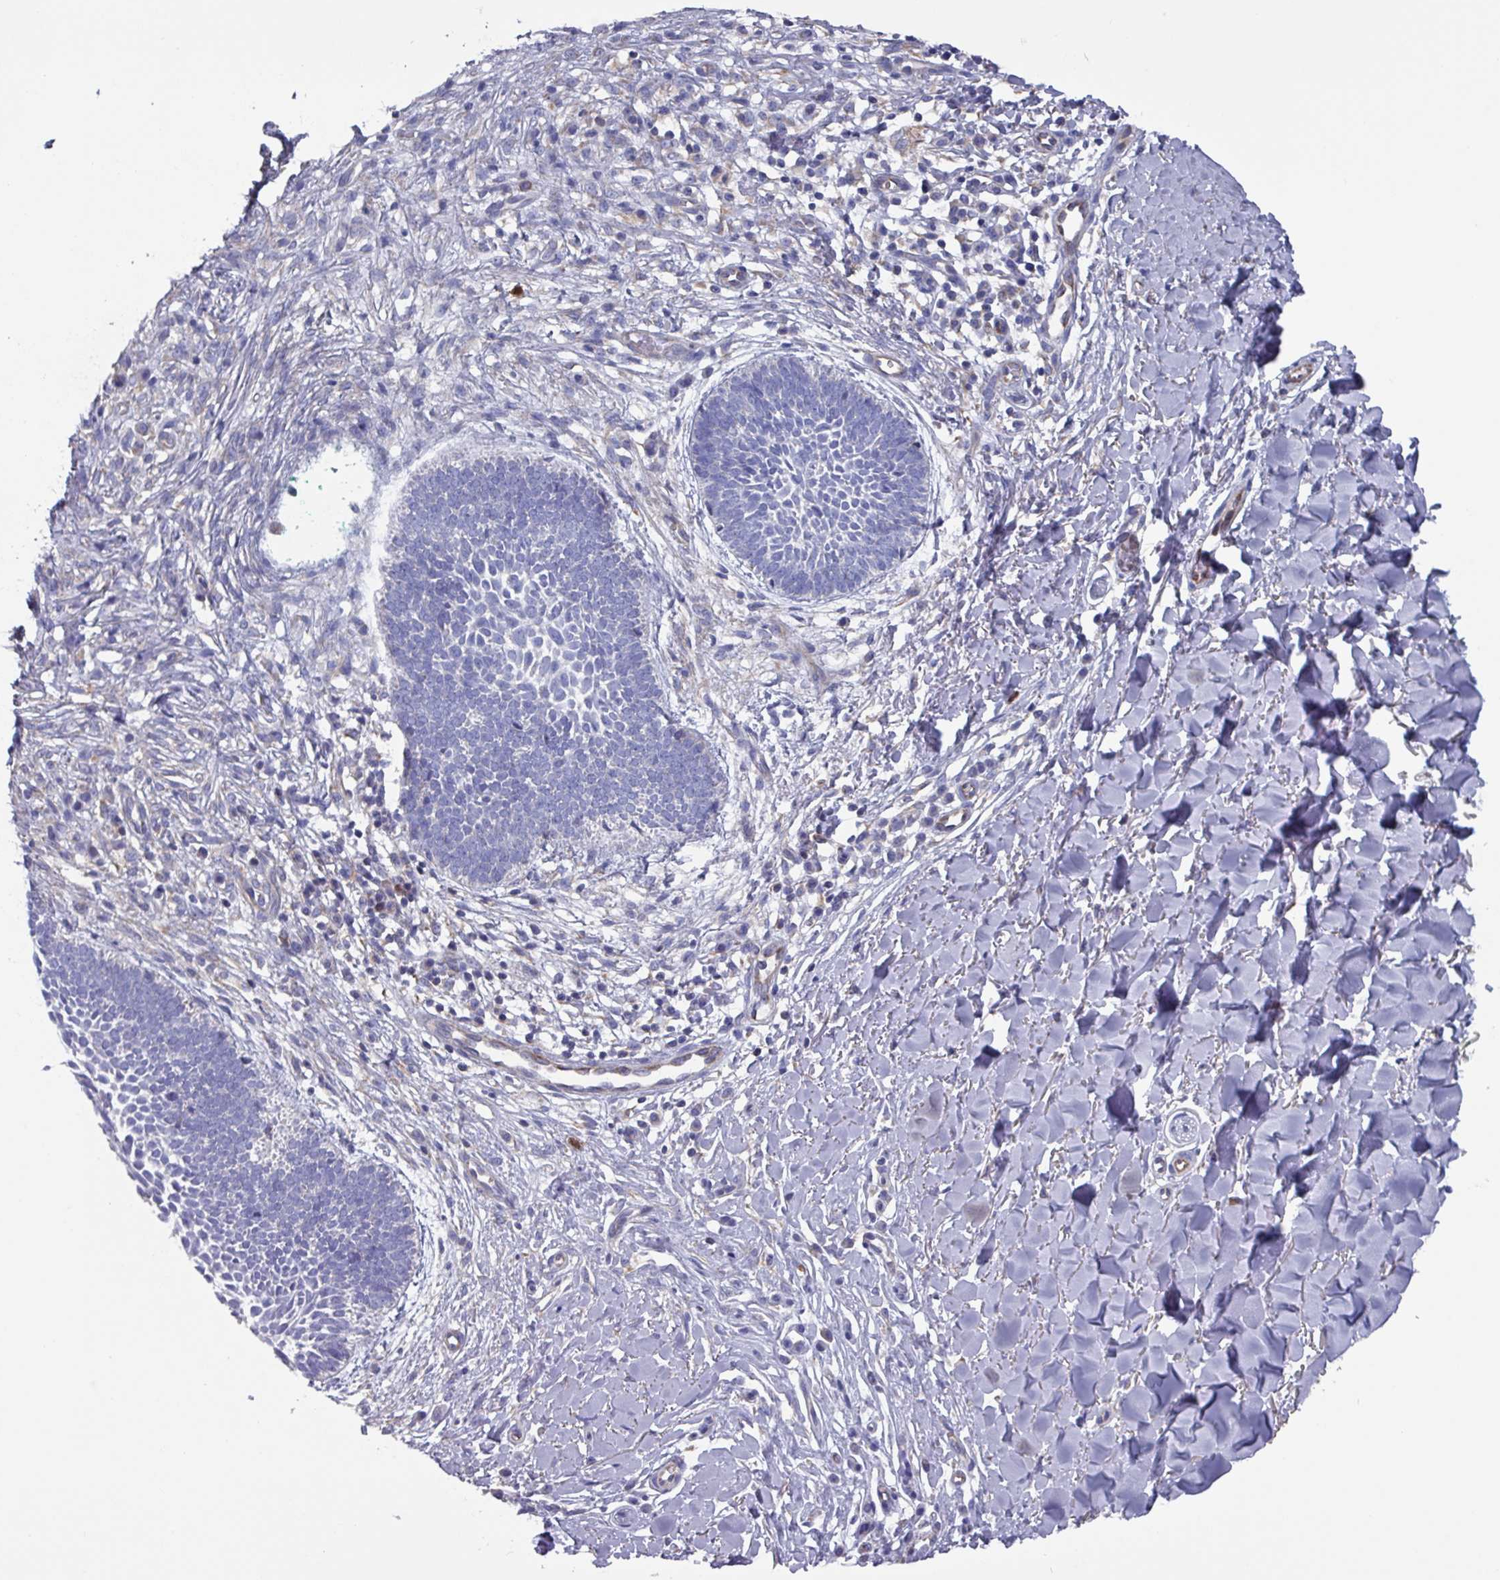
{"staining": {"intensity": "negative", "quantity": "none", "location": "none"}, "tissue": "skin cancer", "cell_type": "Tumor cells", "image_type": "cancer", "snomed": [{"axis": "morphology", "description": "Basal cell carcinoma"}, {"axis": "topography", "description": "Skin"}], "caption": "The micrograph displays no significant staining in tumor cells of skin cancer.", "gene": "UQCC2", "patient": {"sex": "male", "age": 49}}